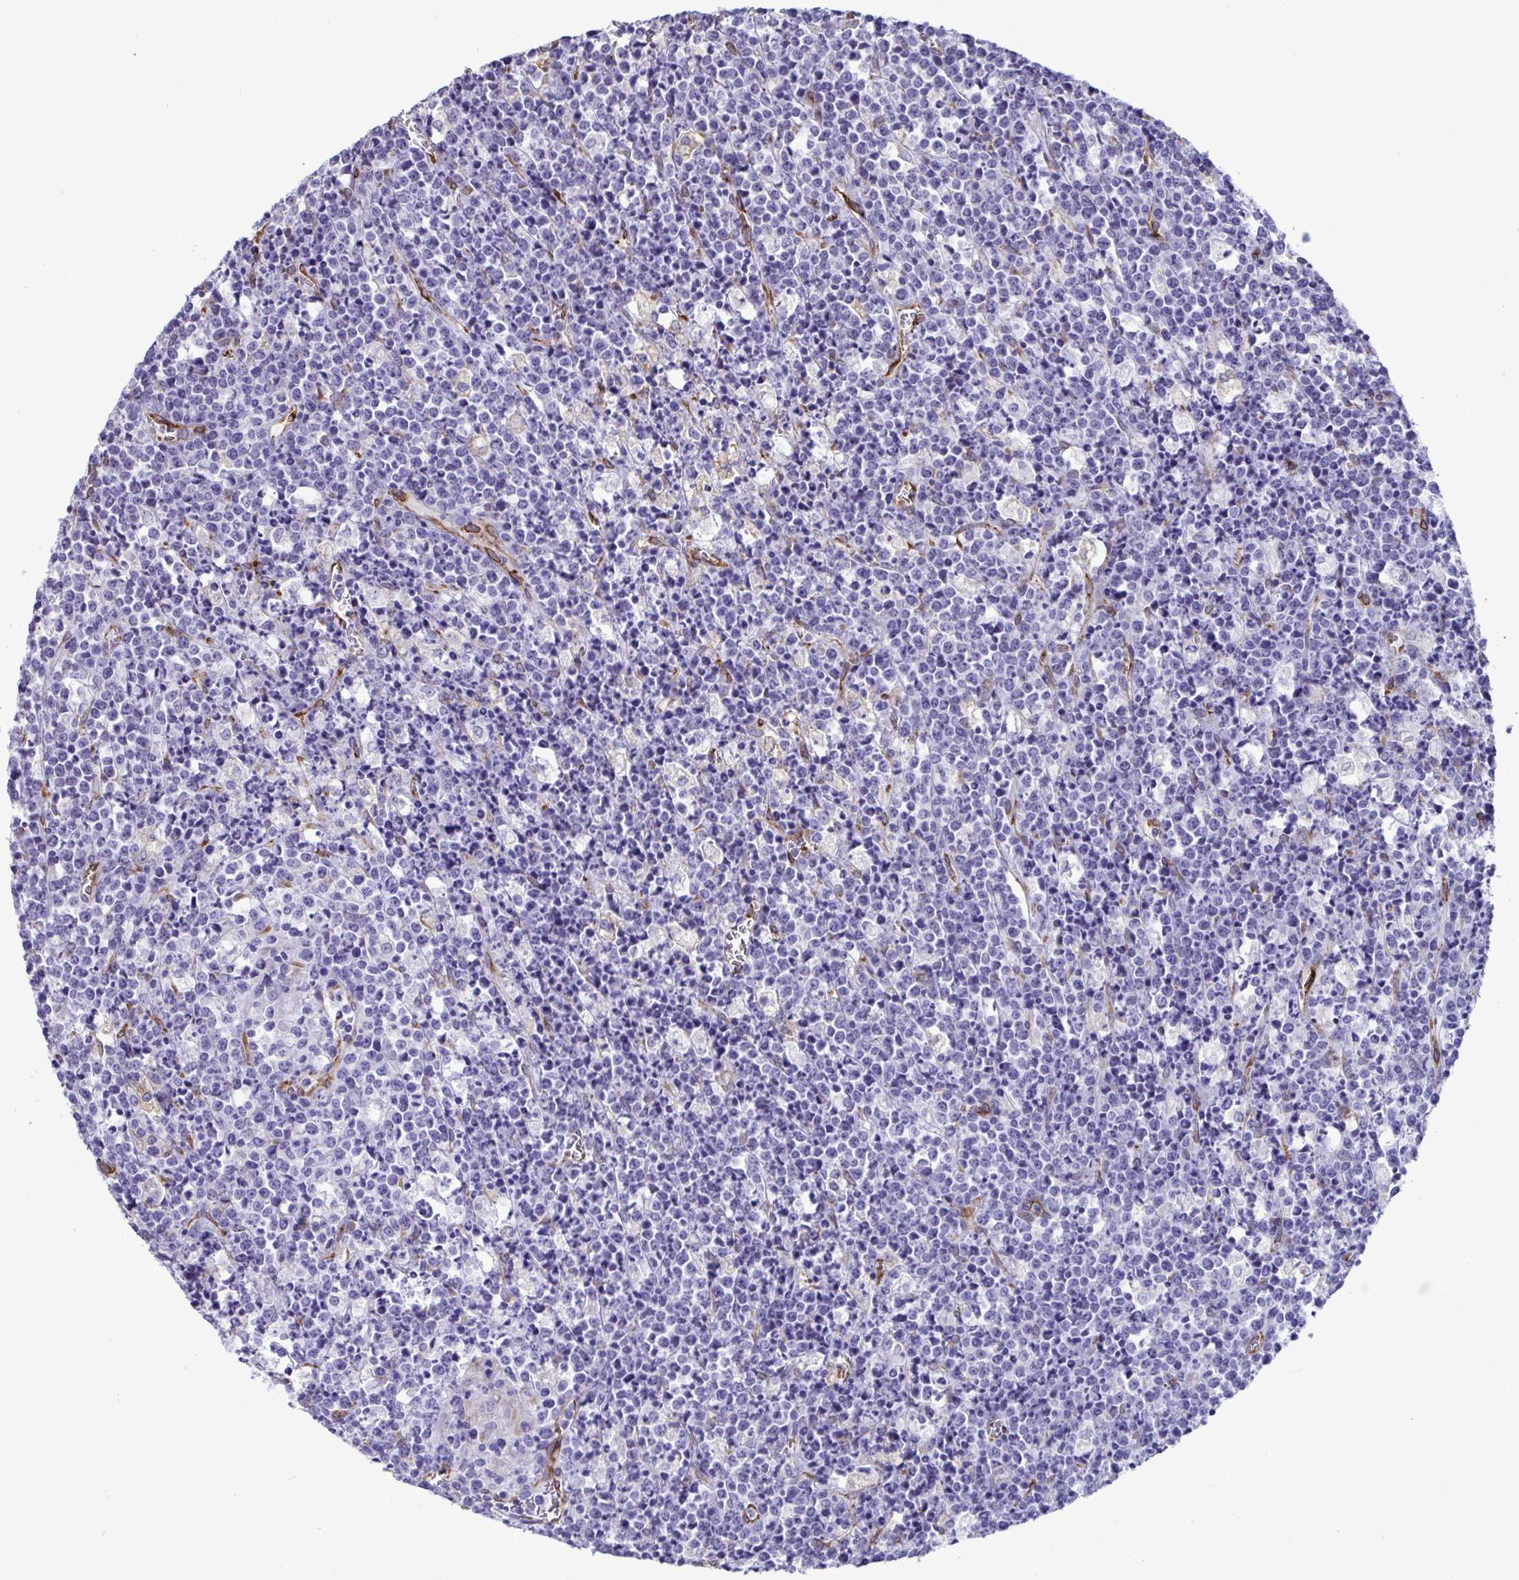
{"staining": {"intensity": "negative", "quantity": "none", "location": "none"}, "tissue": "lymphoma", "cell_type": "Tumor cells", "image_type": "cancer", "snomed": [{"axis": "morphology", "description": "Malignant lymphoma, non-Hodgkin's type, High grade"}, {"axis": "topography", "description": "Ovary"}], "caption": "Photomicrograph shows no protein staining in tumor cells of lymphoma tissue. (IHC, brightfield microscopy, high magnification).", "gene": "ASPH", "patient": {"sex": "female", "age": 56}}